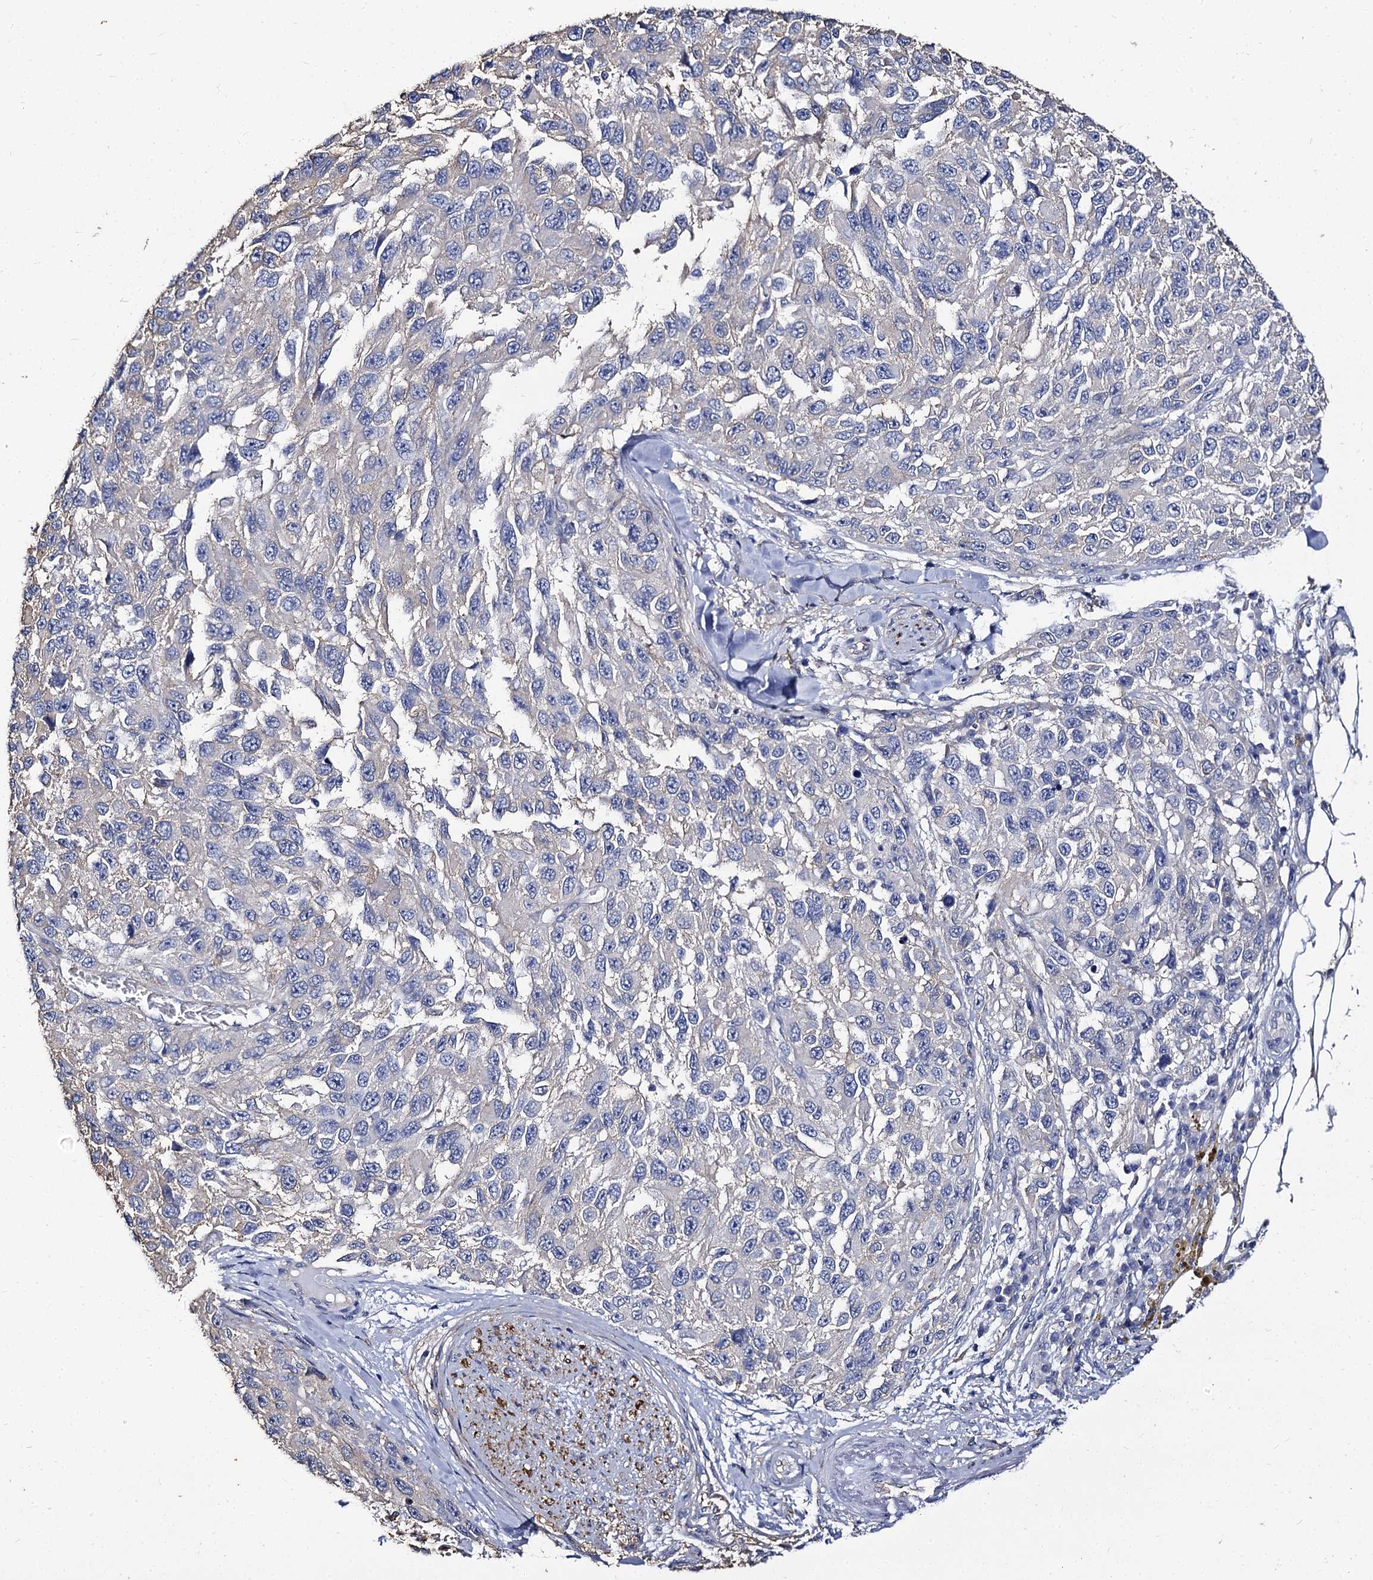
{"staining": {"intensity": "negative", "quantity": "none", "location": "none"}, "tissue": "melanoma", "cell_type": "Tumor cells", "image_type": "cancer", "snomed": [{"axis": "morphology", "description": "Normal tissue, NOS"}, {"axis": "morphology", "description": "Malignant melanoma, NOS"}, {"axis": "topography", "description": "Skin"}], "caption": "DAB immunohistochemical staining of human malignant melanoma exhibits no significant positivity in tumor cells.", "gene": "CBFB", "patient": {"sex": "female", "age": 96}}